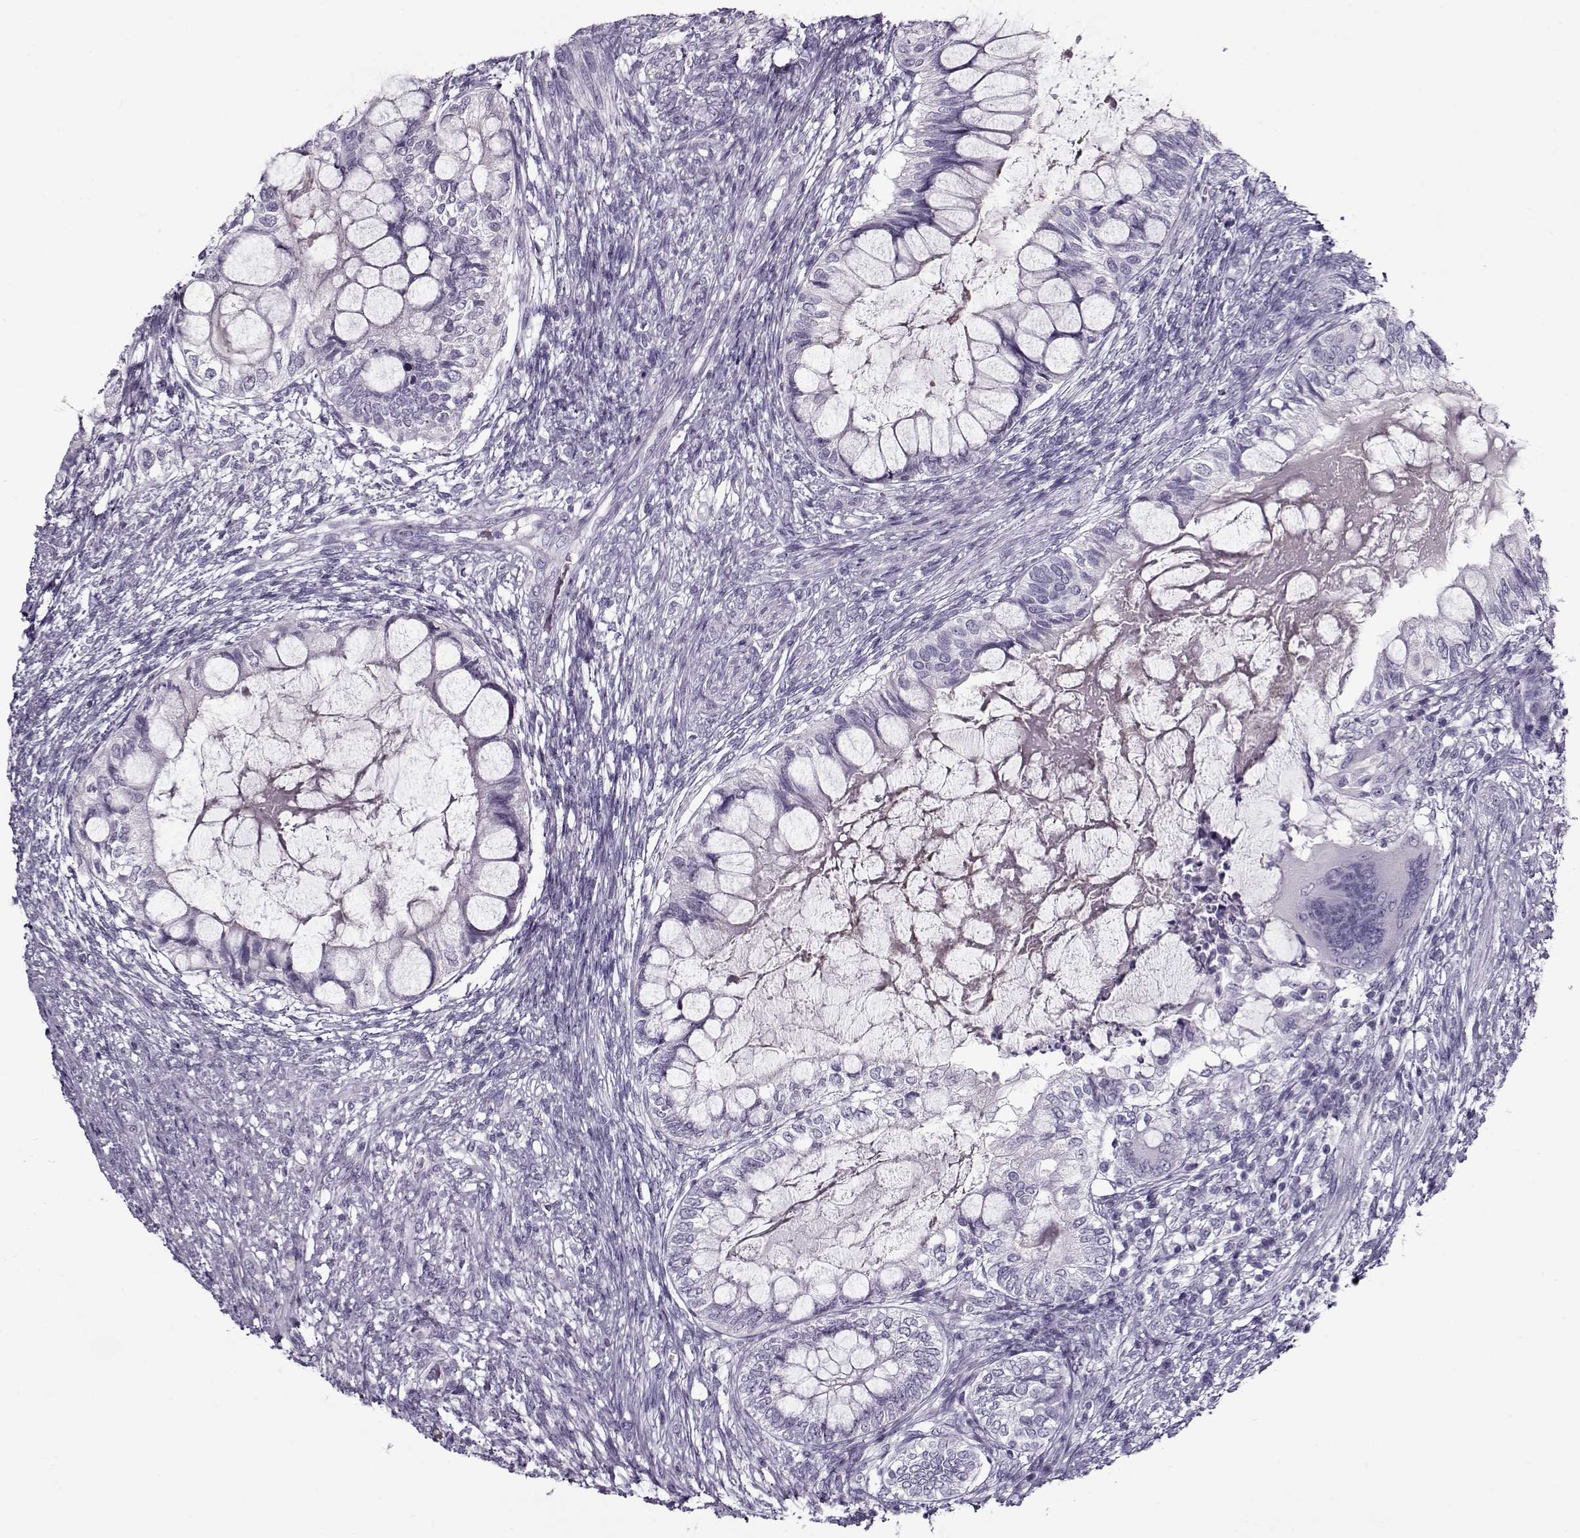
{"staining": {"intensity": "negative", "quantity": "none", "location": "none"}, "tissue": "testis cancer", "cell_type": "Tumor cells", "image_type": "cancer", "snomed": [{"axis": "morphology", "description": "Seminoma, NOS"}, {"axis": "morphology", "description": "Carcinoma, Embryonal, NOS"}, {"axis": "topography", "description": "Testis"}], "caption": "Tumor cells show no significant positivity in testis cancer.", "gene": "GAGE2A", "patient": {"sex": "male", "age": 41}}